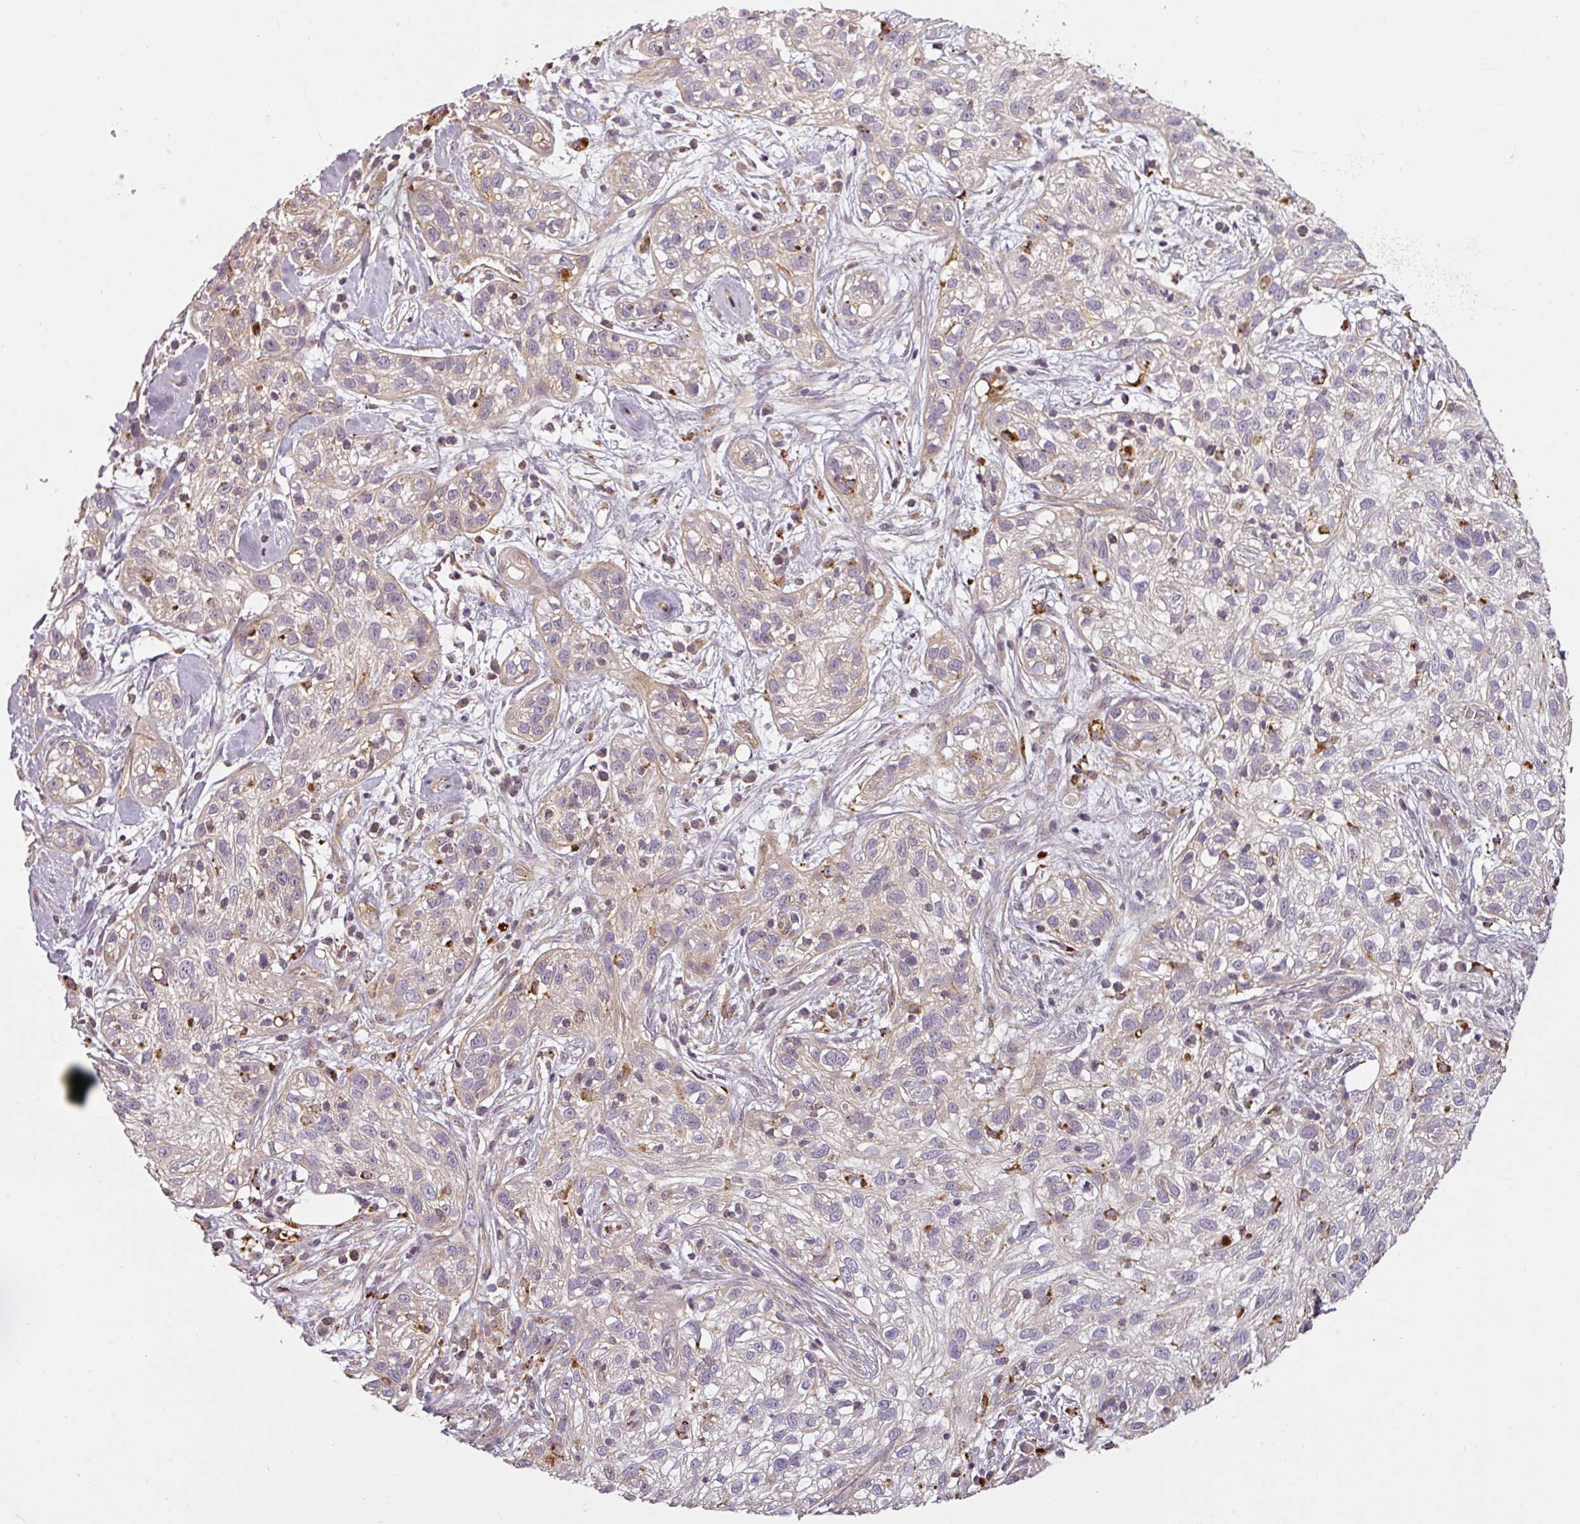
{"staining": {"intensity": "weak", "quantity": "<25%", "location": "cytoplasmic/membranous"}, "tissue": "skin cancer", "cell_type": "Tumor cells", "image_type": "cancer", "snomed": [{"axis": "morphology", "description": "Squamous cell carcinoma, NOS"}, {"axis": "topography", "description": "Skin"}], "caption": "Tumor cells show no significant protein staining in squamous cell carcinoma (skin).", "gene": "DIMT1", "patient": {"sex": "male", "age": 82}}